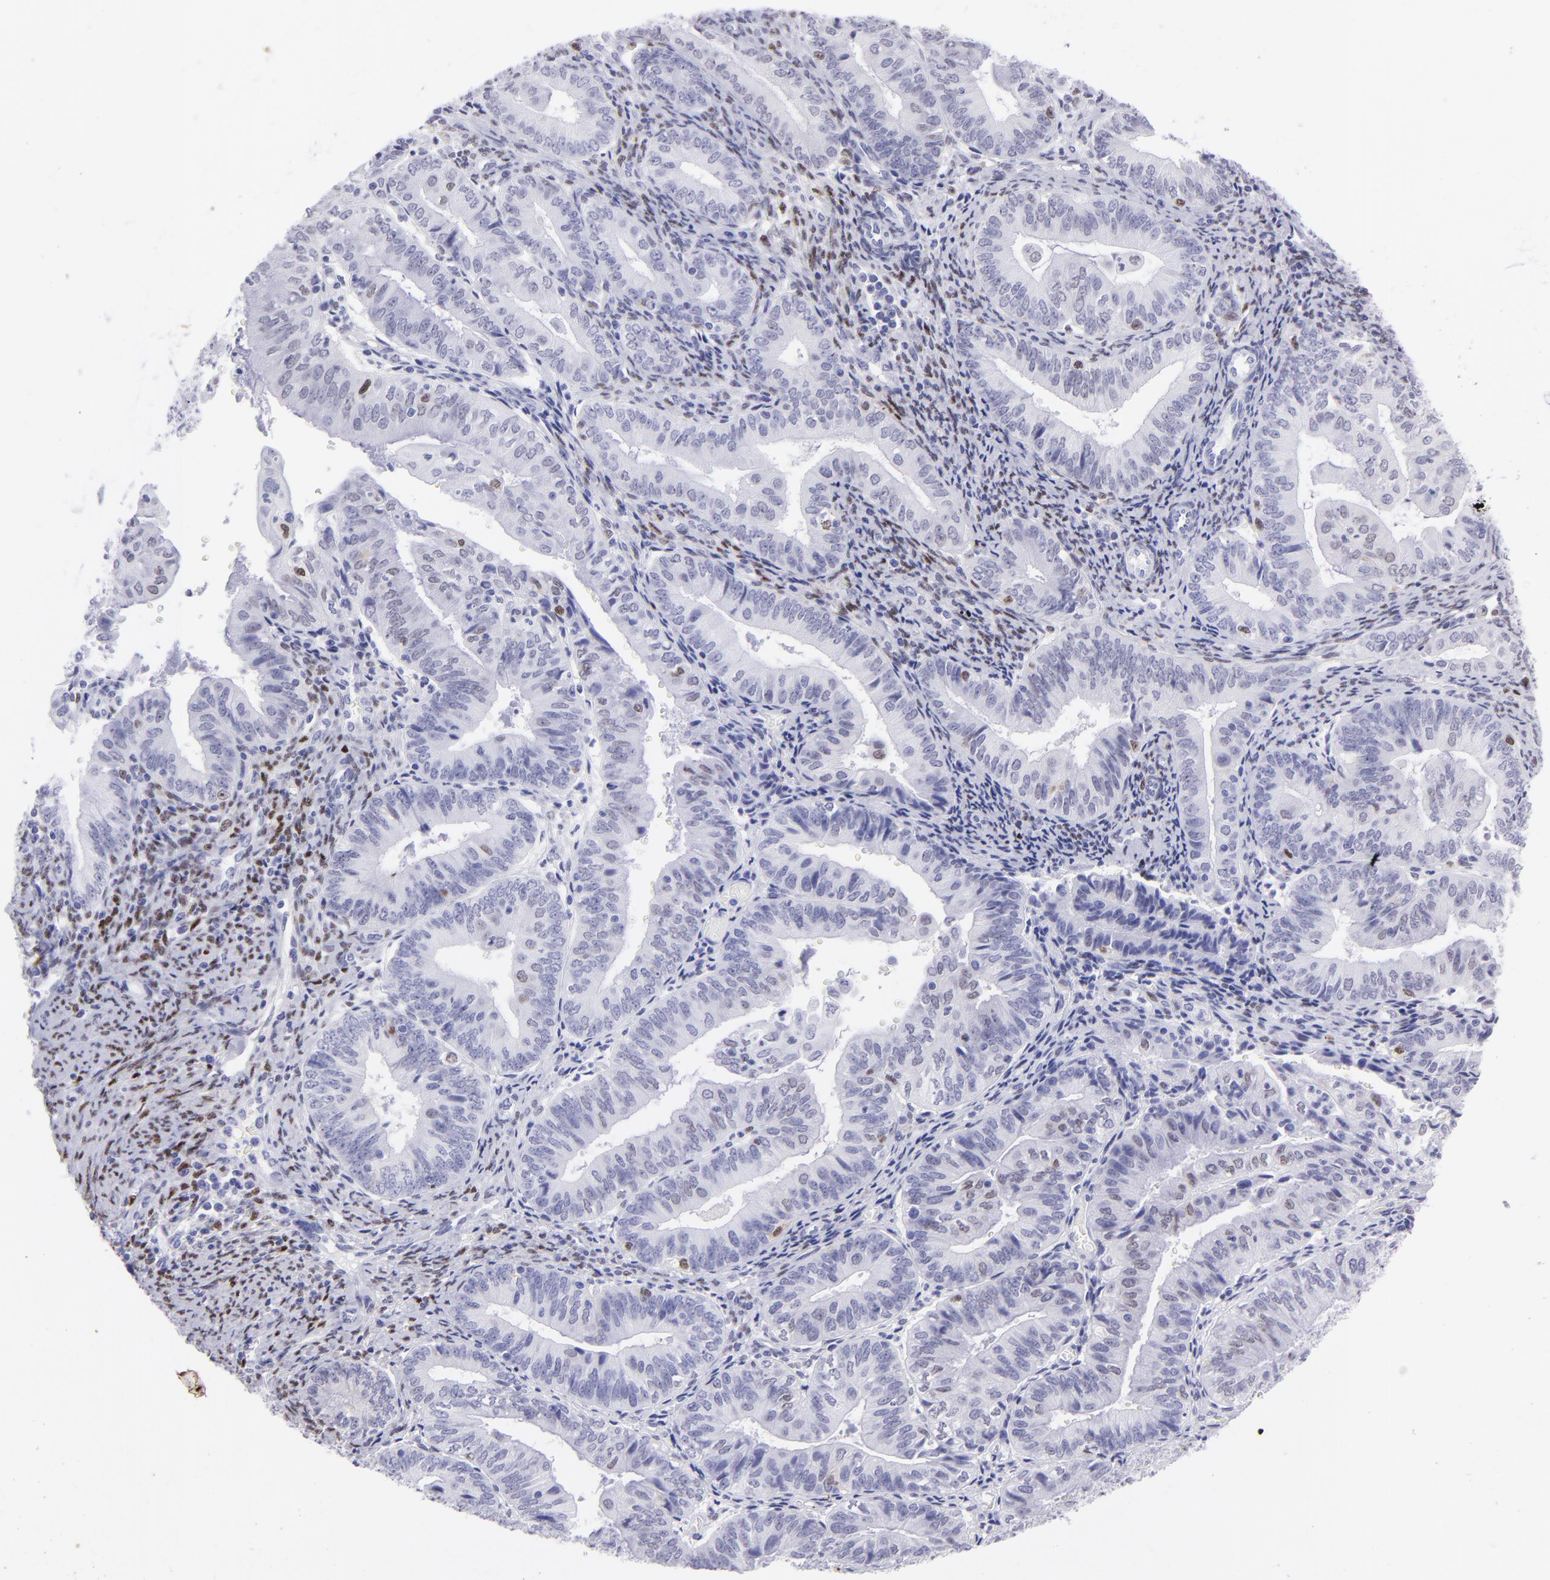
{"staining": {"intensity": "negative", "quantity": "none", "location": "none"}, "tissue": "endometrial cancer", "cell_type": "Tumor cells", "image_type": "cancer", "snomed": [{"axis": "morphology", "description": "Adenocarcinoma, NOS"}, {"axis": "topography", "description": "Endometrium"}], "caption": "Tumor cells show no significant expression in adenocarcinoma (endometrial).", "gene": "MITF", "patient": {"sex": "female", "age": 55}}